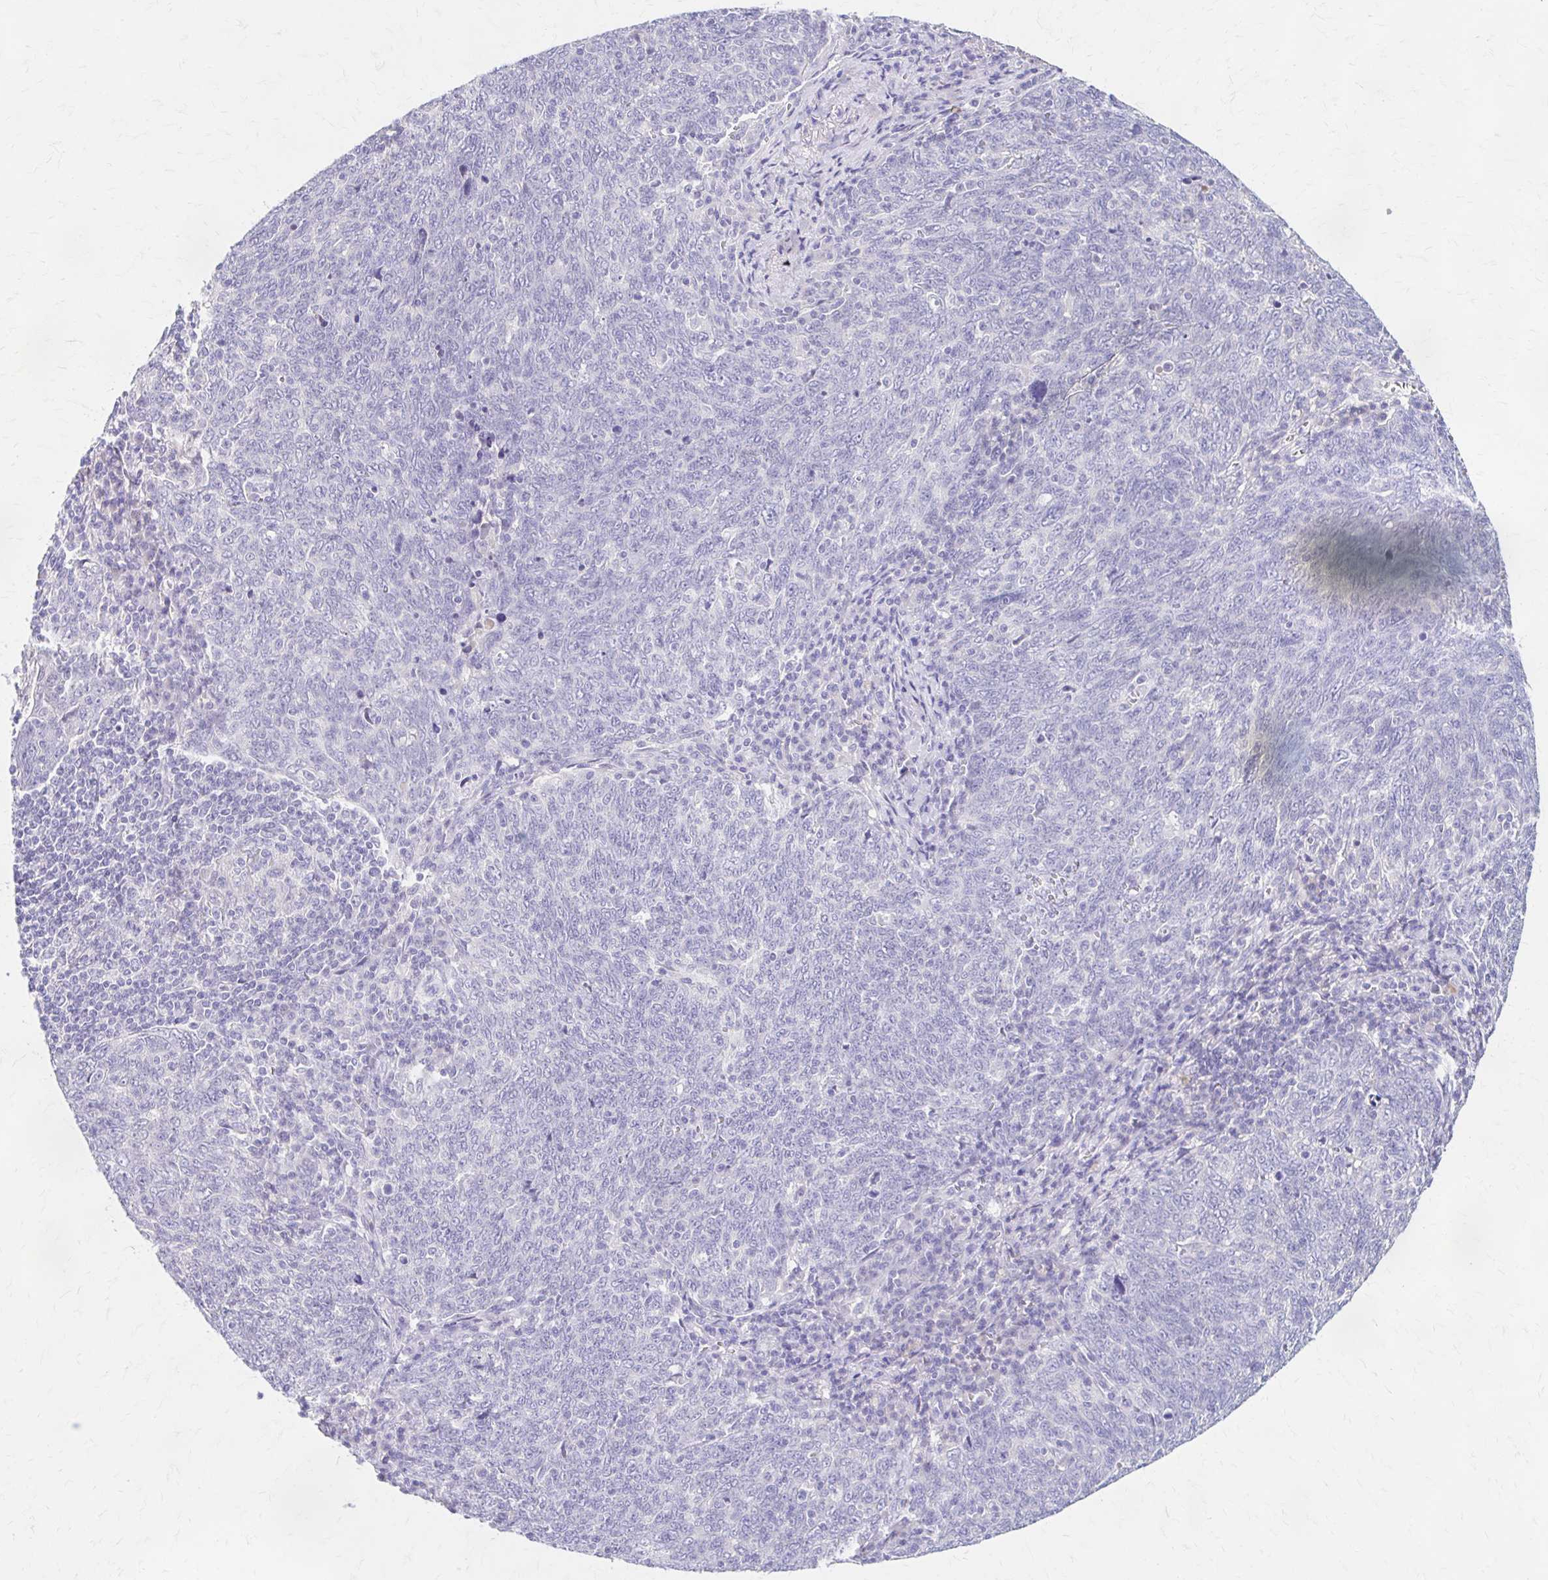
{"staining": {"intensity": "negative", "quantity": "none", "location": "none"}, "tissue": "lung cancer", "cell_type": "Tumor cells", "image_type": "cancer", "snomed": [{"axis": "morphology", "description": "Squamous cell carcinoma, NOS"}, {"axis": "topography", "description": "Lung"}], "caption": "Tumor cells show no significant expression in lung cancer (squamous cell carcinoma).", "gene": "AZGP1", "patient": {"sex": "female", "age": 72}}